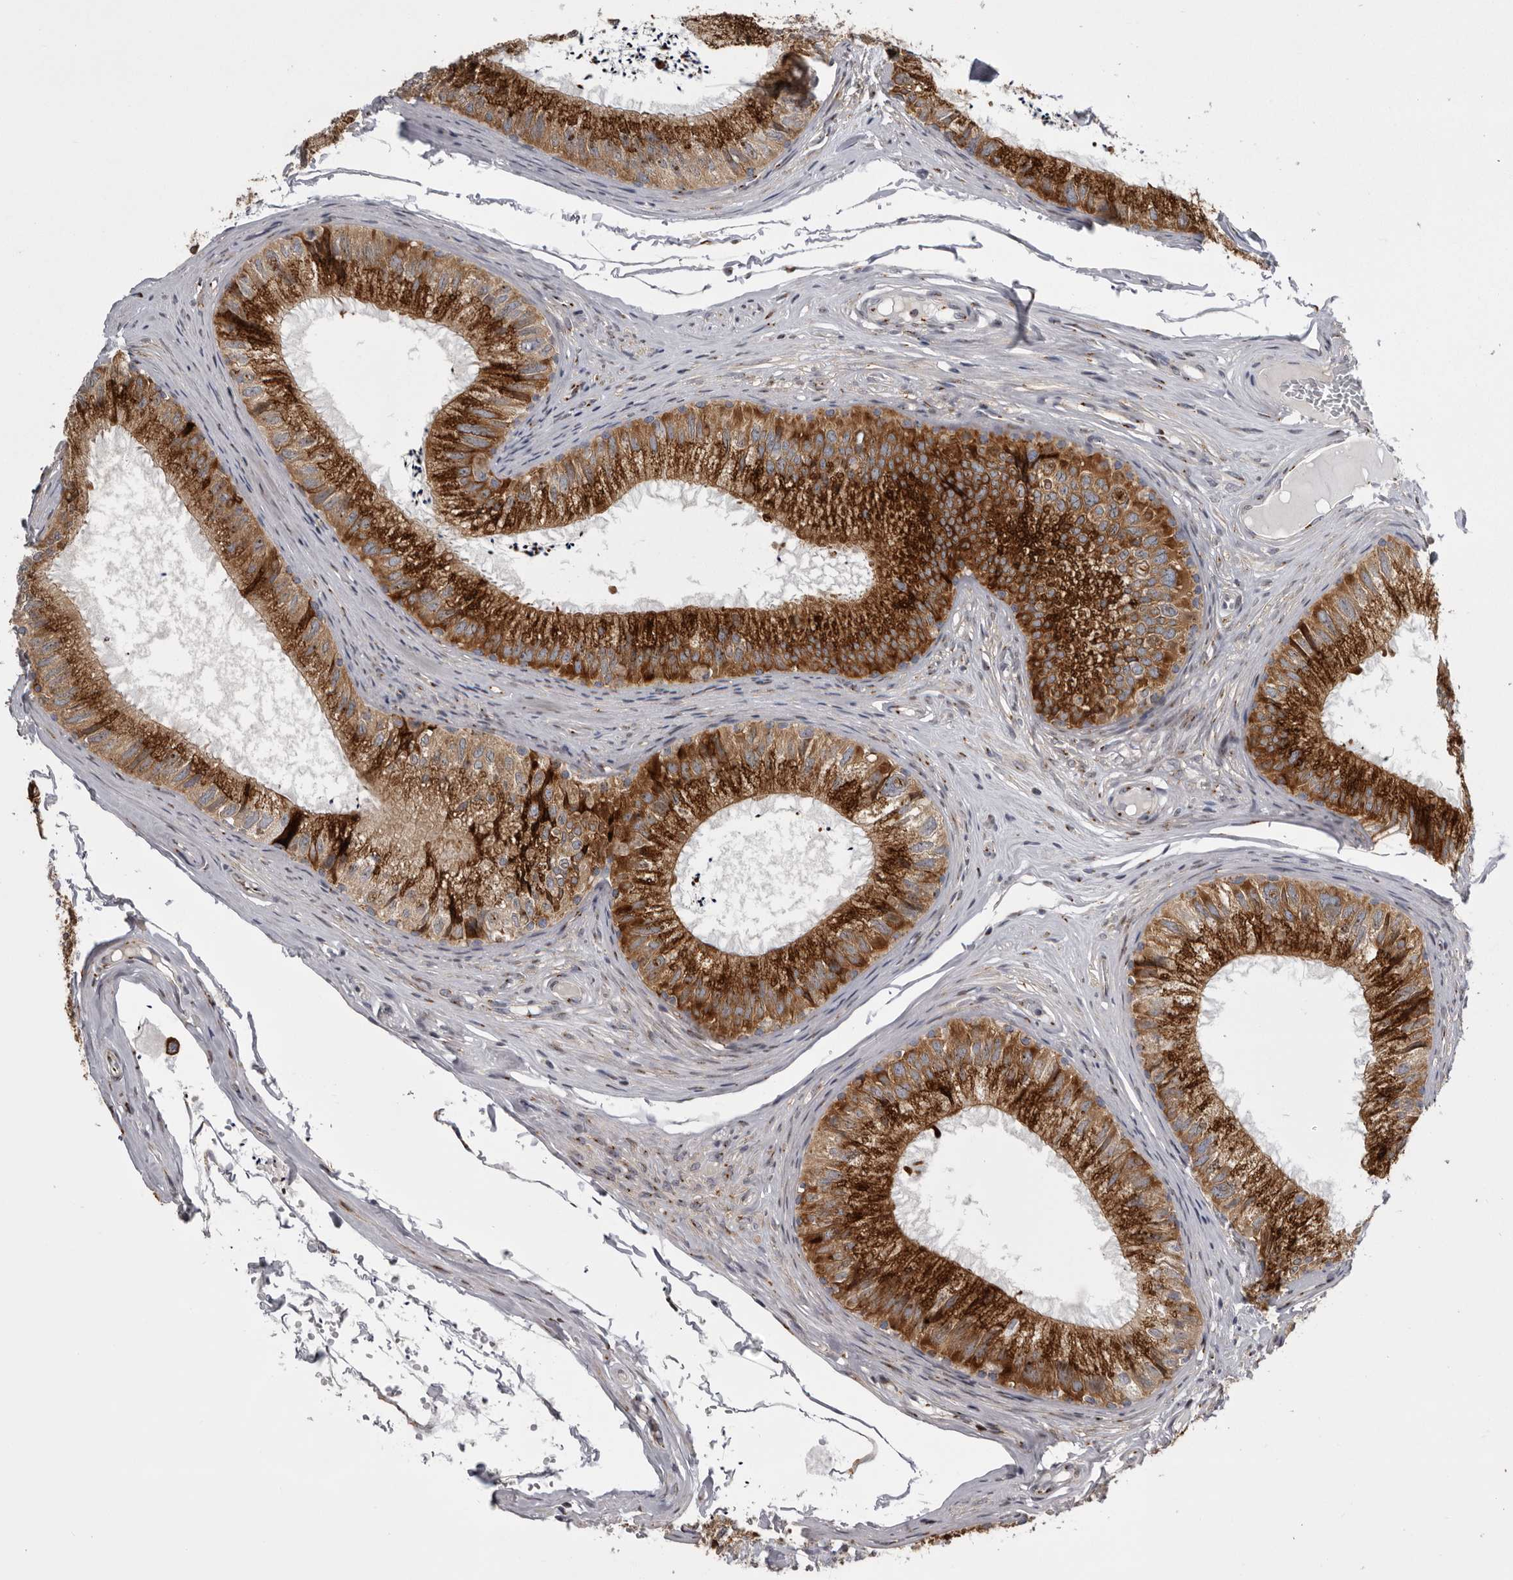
{"staining": {"intensity": "strong", "quantity": ">75%", "location": "cytoplasmic/membranous"}, "tissue": "epididymis", "cell_type": "Glandular cells", "image_type": "normal", "snomed": [{"axis": "morphology", "description": "Normal tissue, NOS"}, {"axis": "topography", "description": "Epididymis"}], "caption": "Protein expression analysis of benign epididymis demonstrates strong cytoplasmic/membranous staining in approximately >75% of glandular cells.", "gene": "WDR47", "patient": {"sex": "male", "age": 79}}